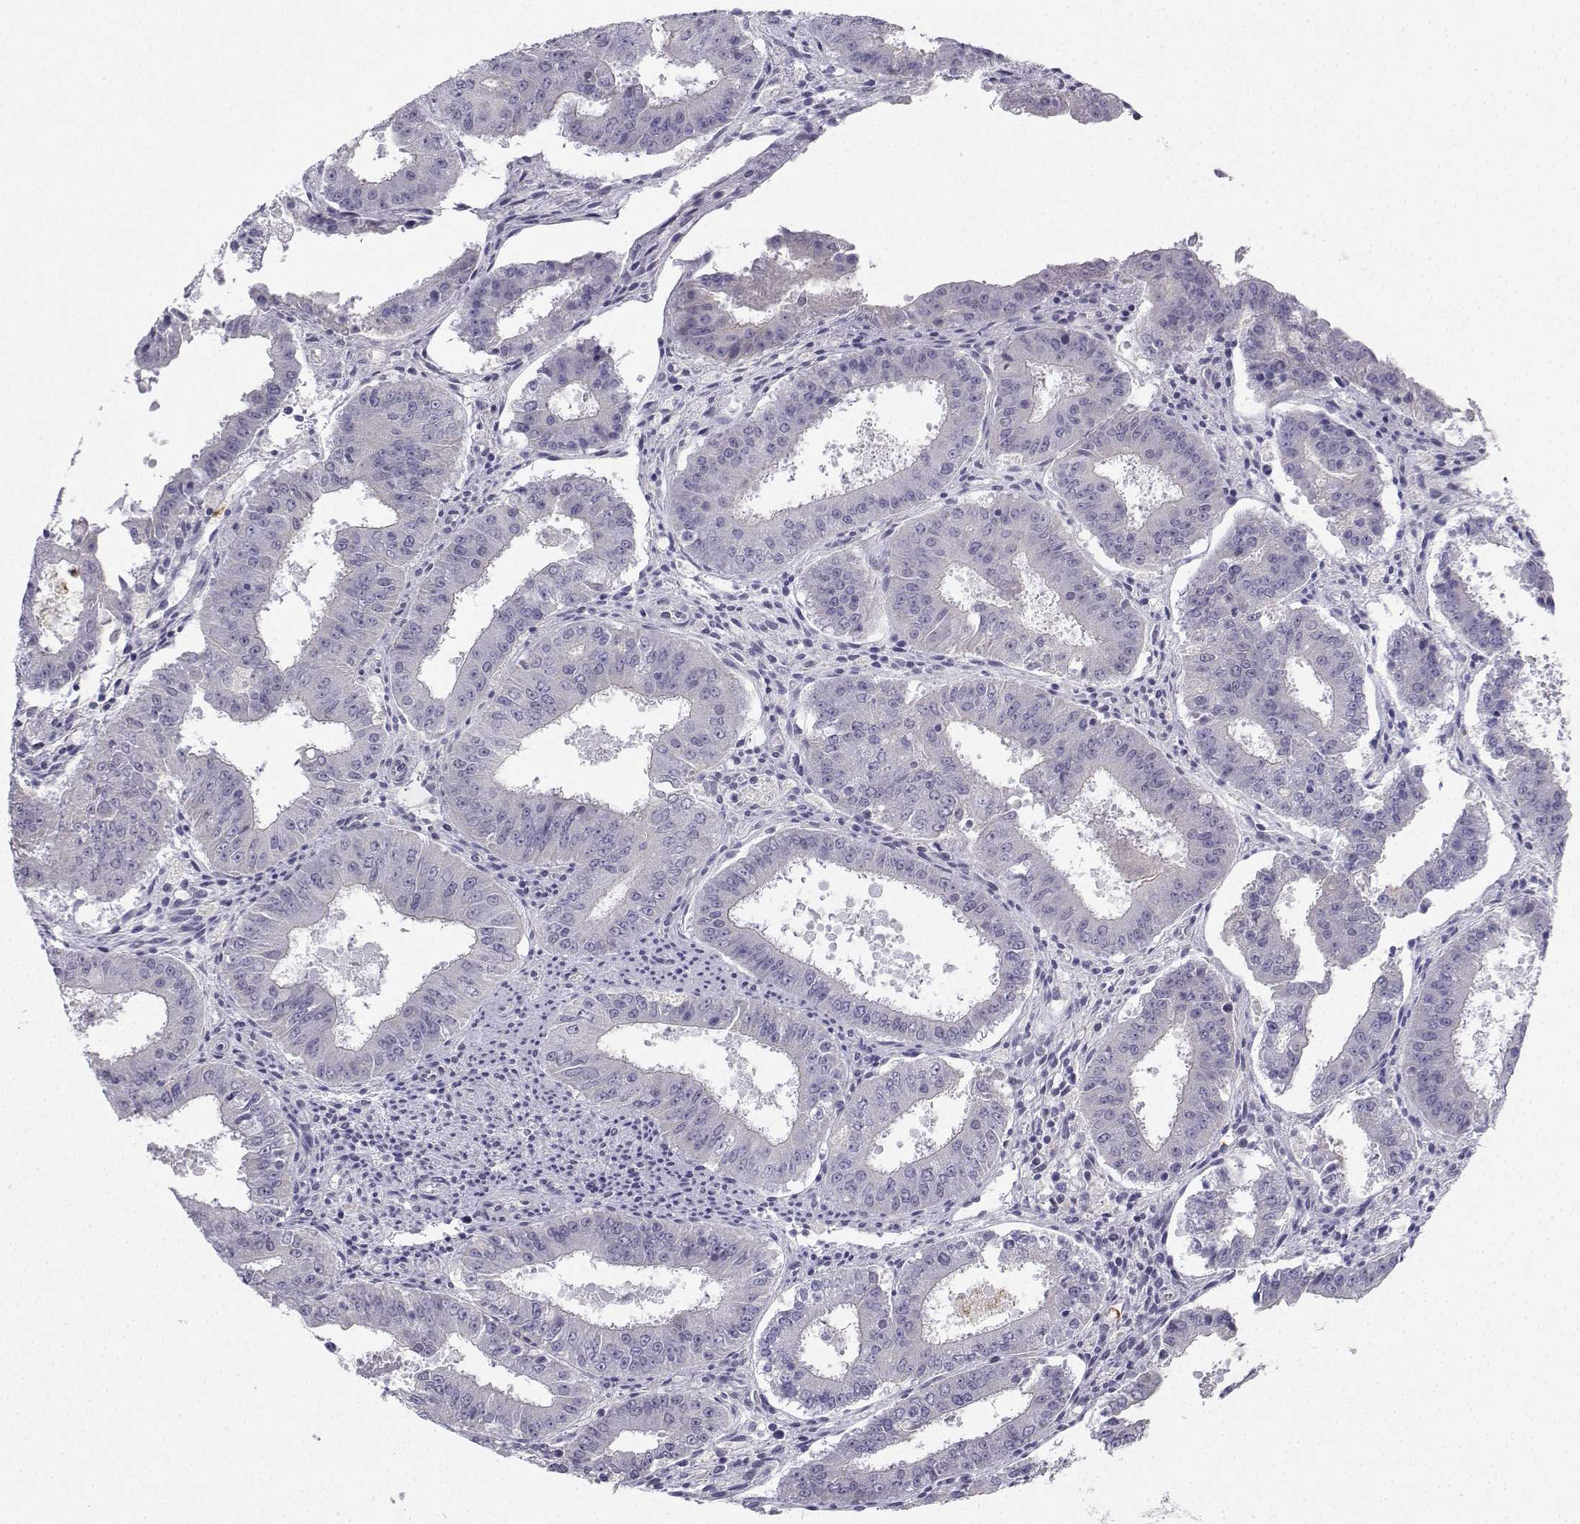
{"staining": {"intensity": "negative", "quantity": "none", "location": "none"}, "tissue": "ovarian cancer", "cell_type": "Tumor cells", "image_type": "cancer", "snomed": [{"axis": "morphology", "description": "Carcinoma, endometroid"}, {"axis": "topography", "description": "Ovary"}], "caption": "Immunohistochemistry (IHC) photomicrograph of ovarian cancer stained for a protein (brown), which displays no positivity in tumor cells. (Brightfield microscopy of DAB IHC at high magnification).", "gene": "CALY", "patient": {"sex": "female", "age": 42}}